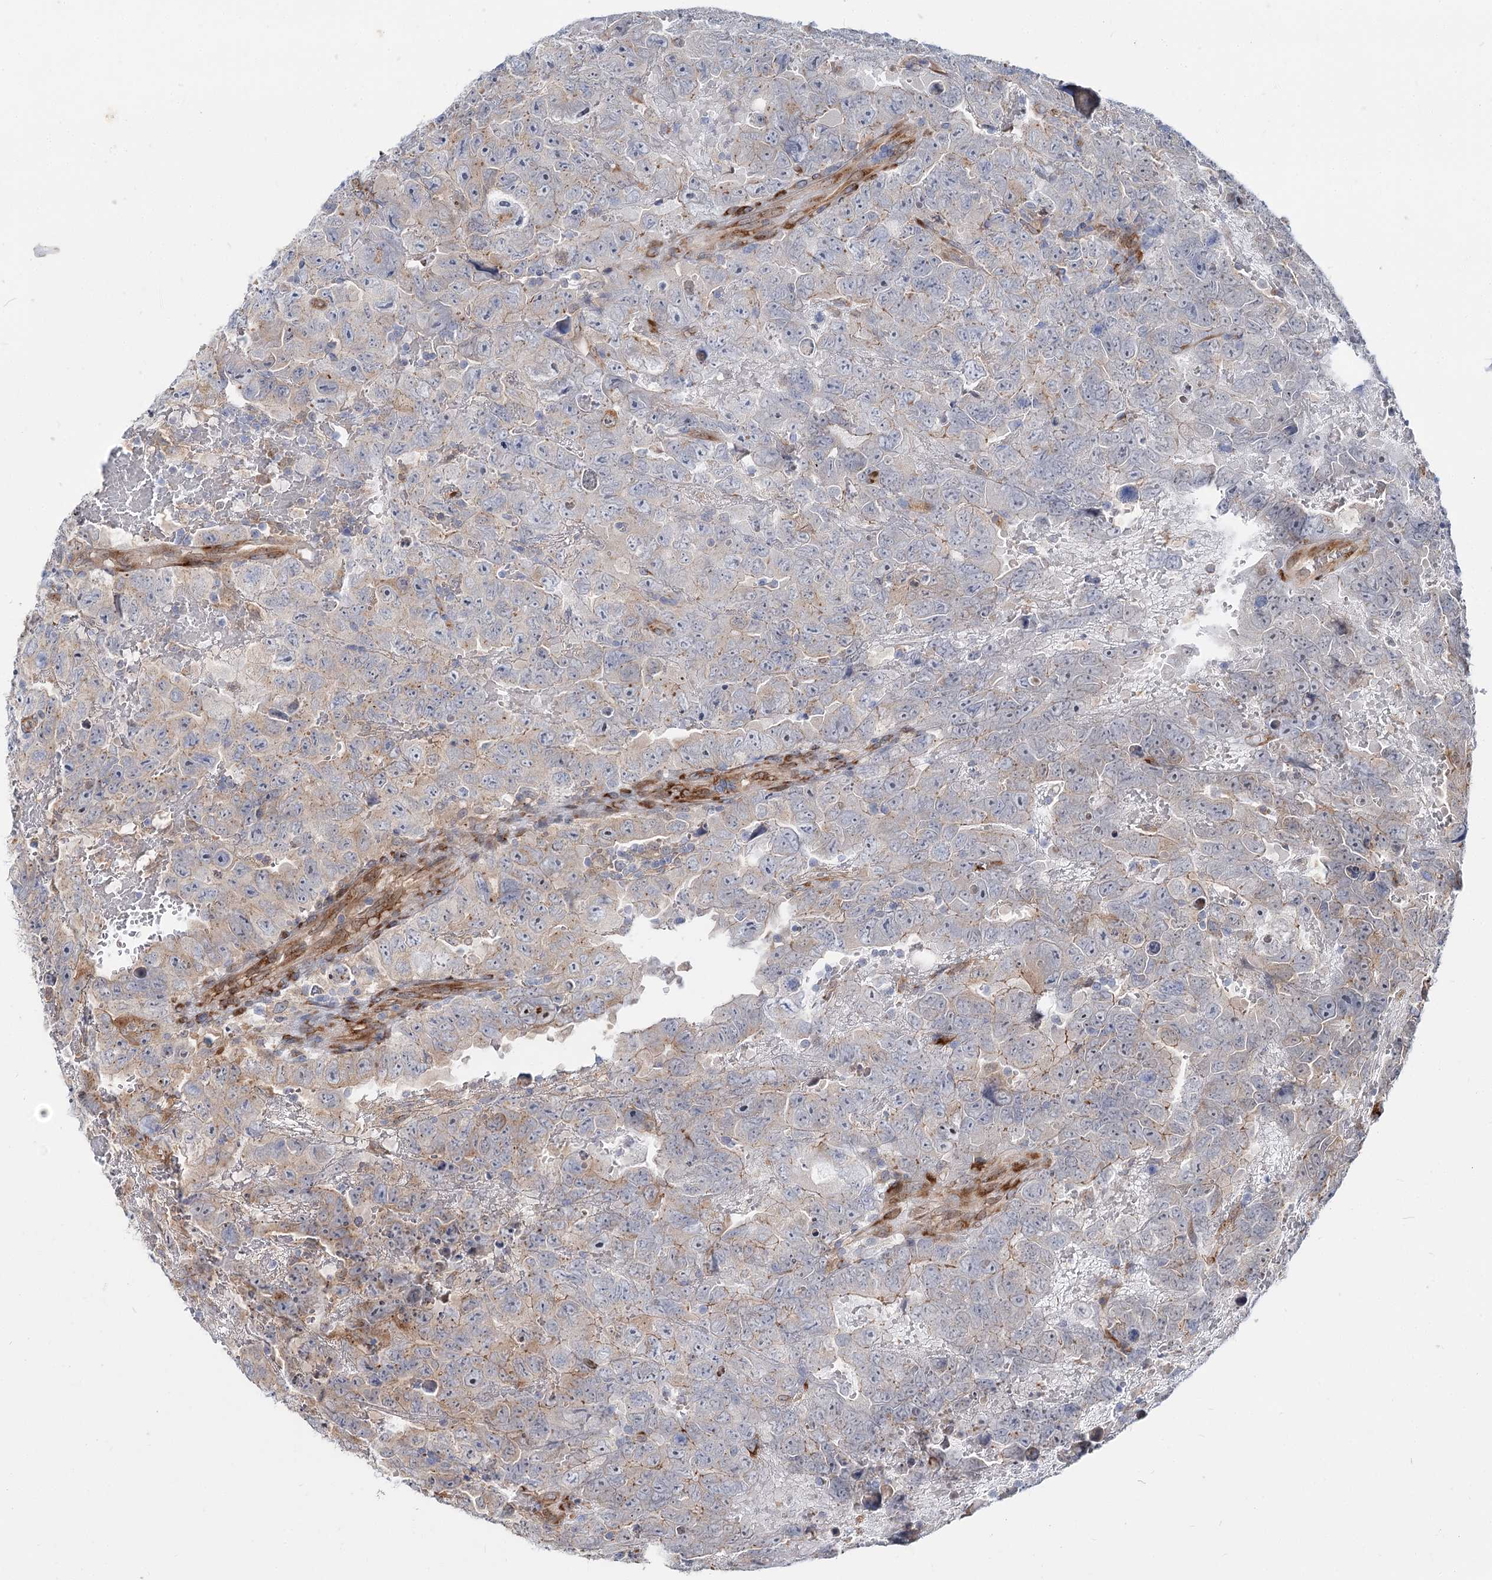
{"staining": {"intensity": "negative", "quantity": "none", "location": "none"}, "tissue": "testis cancer", "cell_type": "Tumor cells", "image_type": "cancer", "snomed": [{"axis": "morphology", "description": "Carcinoma, Embryonal, NOS"}, {"axis": "topography", "description": "Testis"}], "caption": "A high-resolution micrograph shows immunohistochemistry (IHC) staining of testis cancer (embryonal carcinoma), which exhibits no significant staining in tumor cells.", "gene": "SPART", "patient": {"sex": "male", "age": 45}}